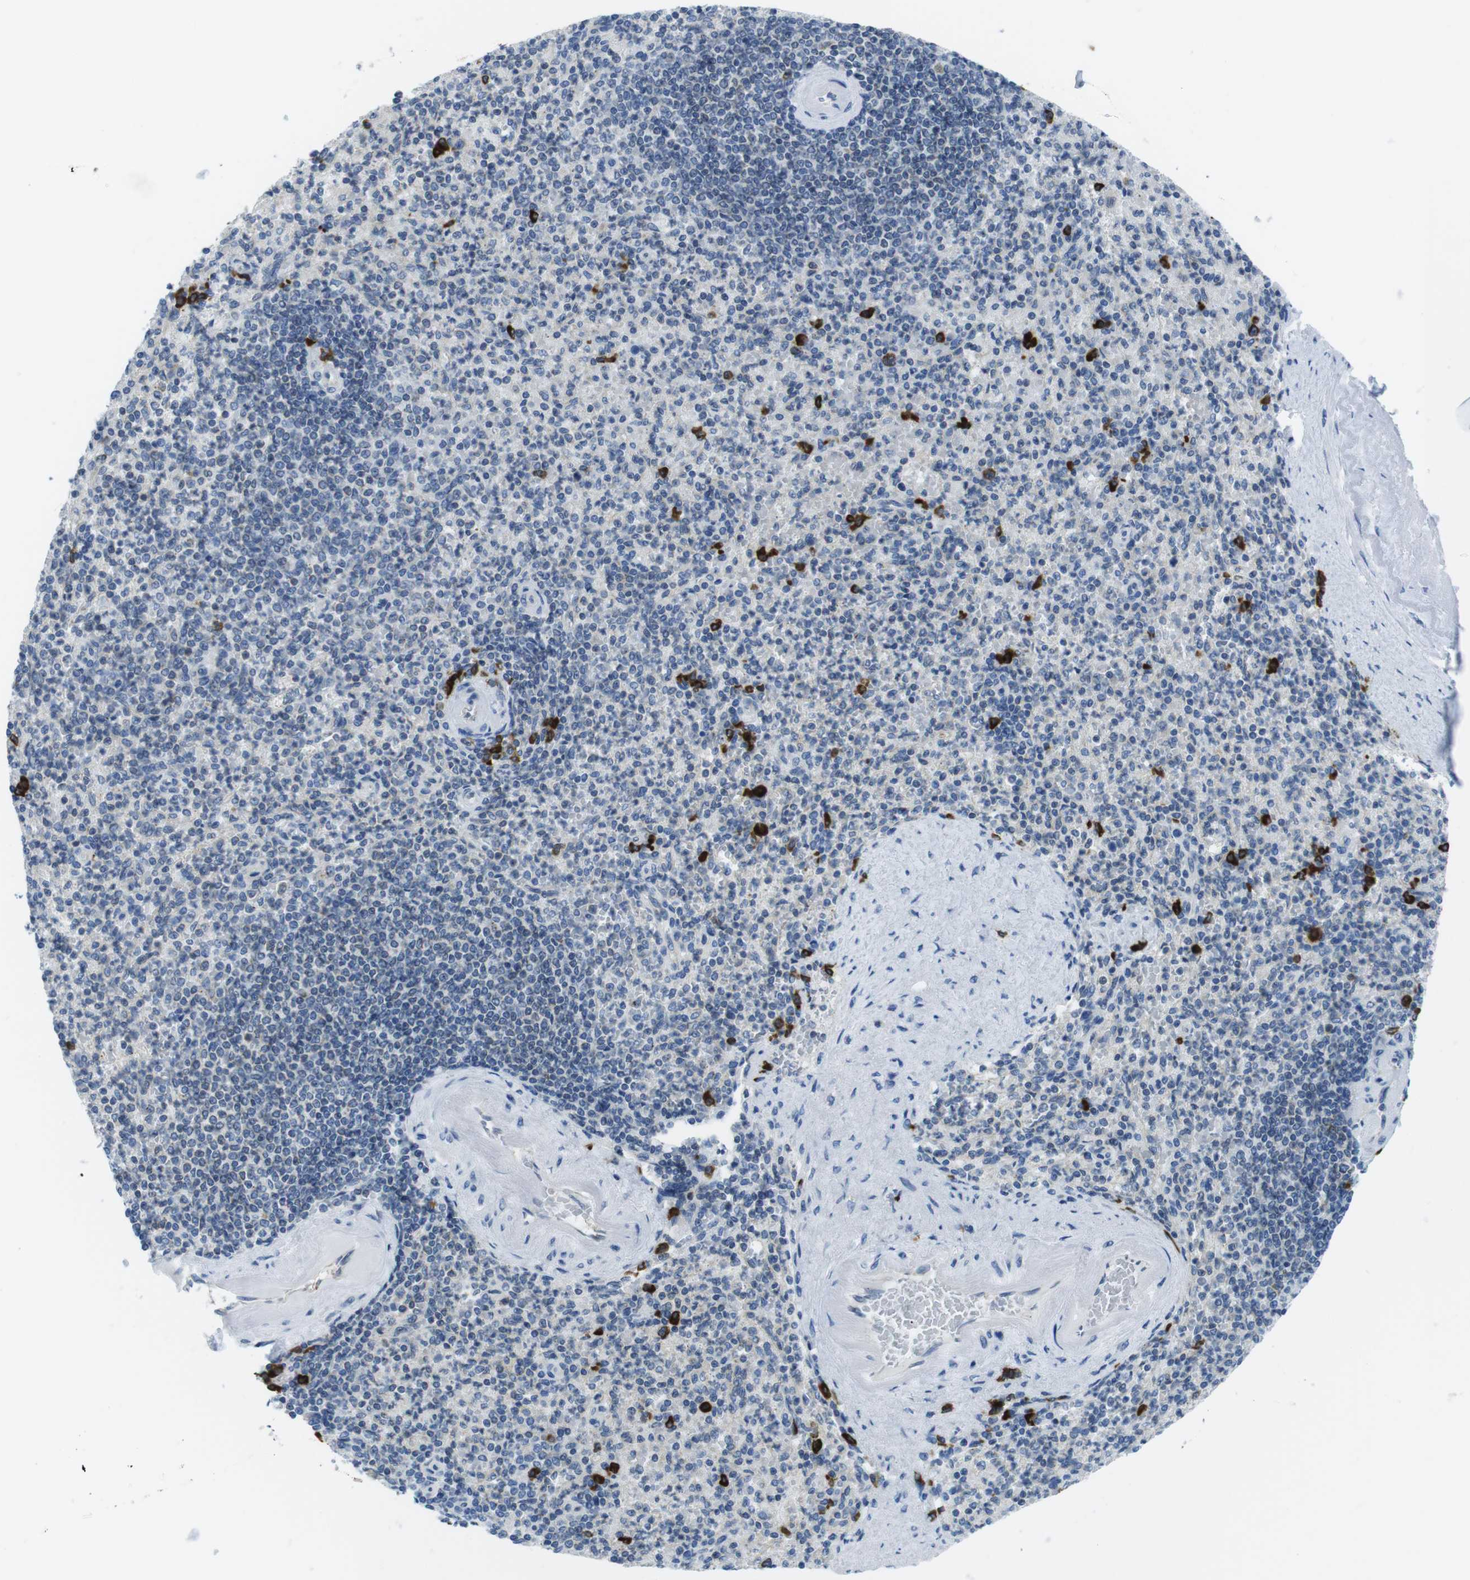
{"staining": {"intensity": "weak", "quantity": "25%-75%", "location": "cytoplasmic/membranous"}, "tissue": "spleen", "cell_type": "Cells in red pulp", "image_type": "normal", "snomed": [{"axis": "morphology", "description": "Normal tissue, NOS"}, {"axis": "topography", "description": "Spleen"}], "caption": "This histopathology image shows IHC staining of unremarkable spleen, with low weak cytoplasmic/membranous positivity in about 25%-75% of cells in red pulp.", "gene": "CLPTM1L", "patient": {"sex": "female", "age": 74}}